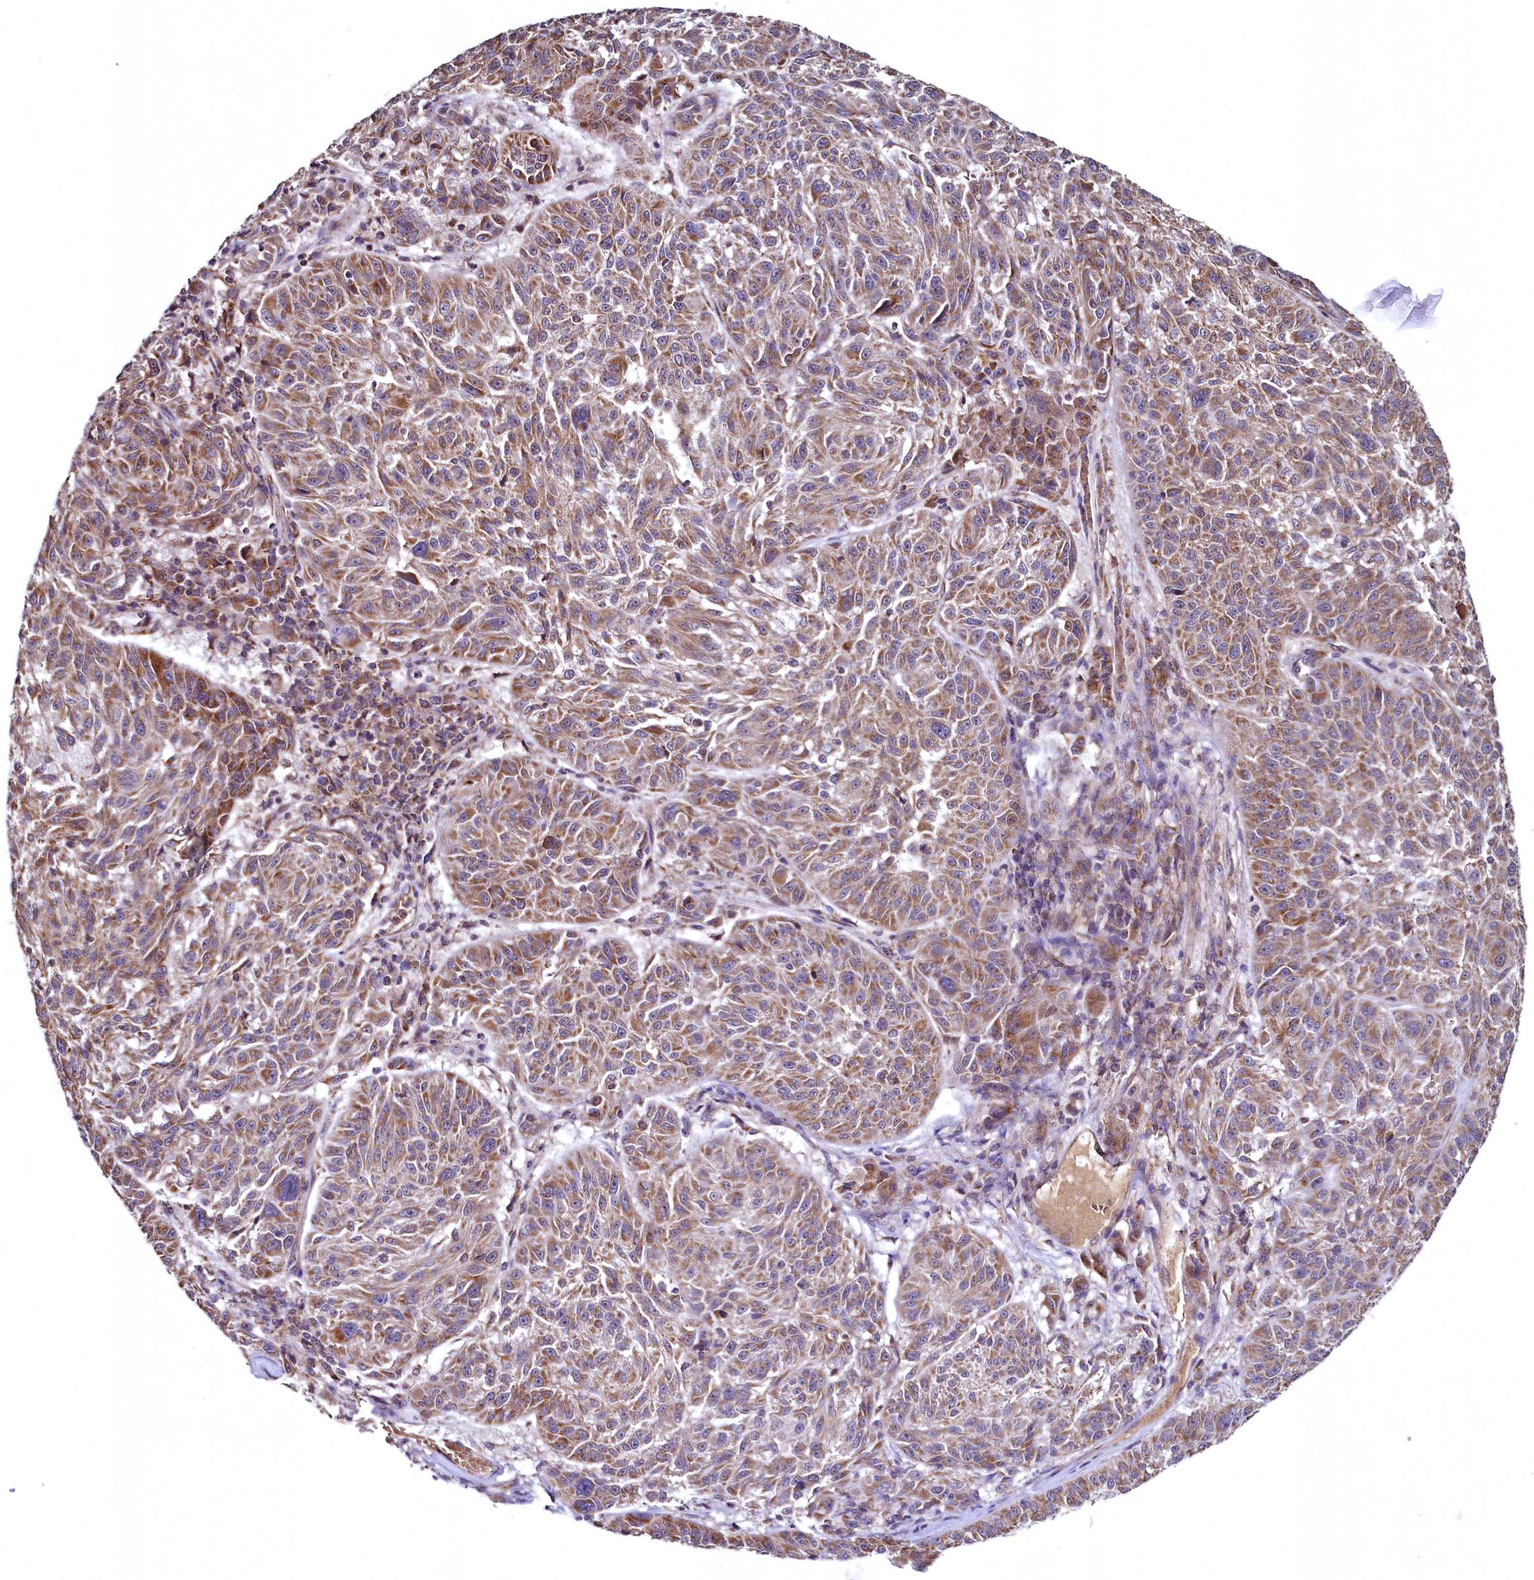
{"staining": {"intensity": "moderate", "quantity": ">75%", "location": "cytoplasmic/membranous"}, "tissue": "melanoma", "cell_type": "Tumor cells", "image_type": "cancer", "snomed": [{"axis": "morphology", "description": "Malignant melanoma, NOS"}, {"axis": "topography", "description": "Skin"}], "caption": "Malignant melanoma stained with immunohistochemistry (IHC) exhibits moderate cytoplasmic/membranous staining in approximately >75% of tumor cells. The protein is stained brown, and the nuclei are stained in blue (DAB IHC with brightfield microscopy, high magnification).", "gene": "METTL4", "patient": {"sex": "male", "age": 53}}